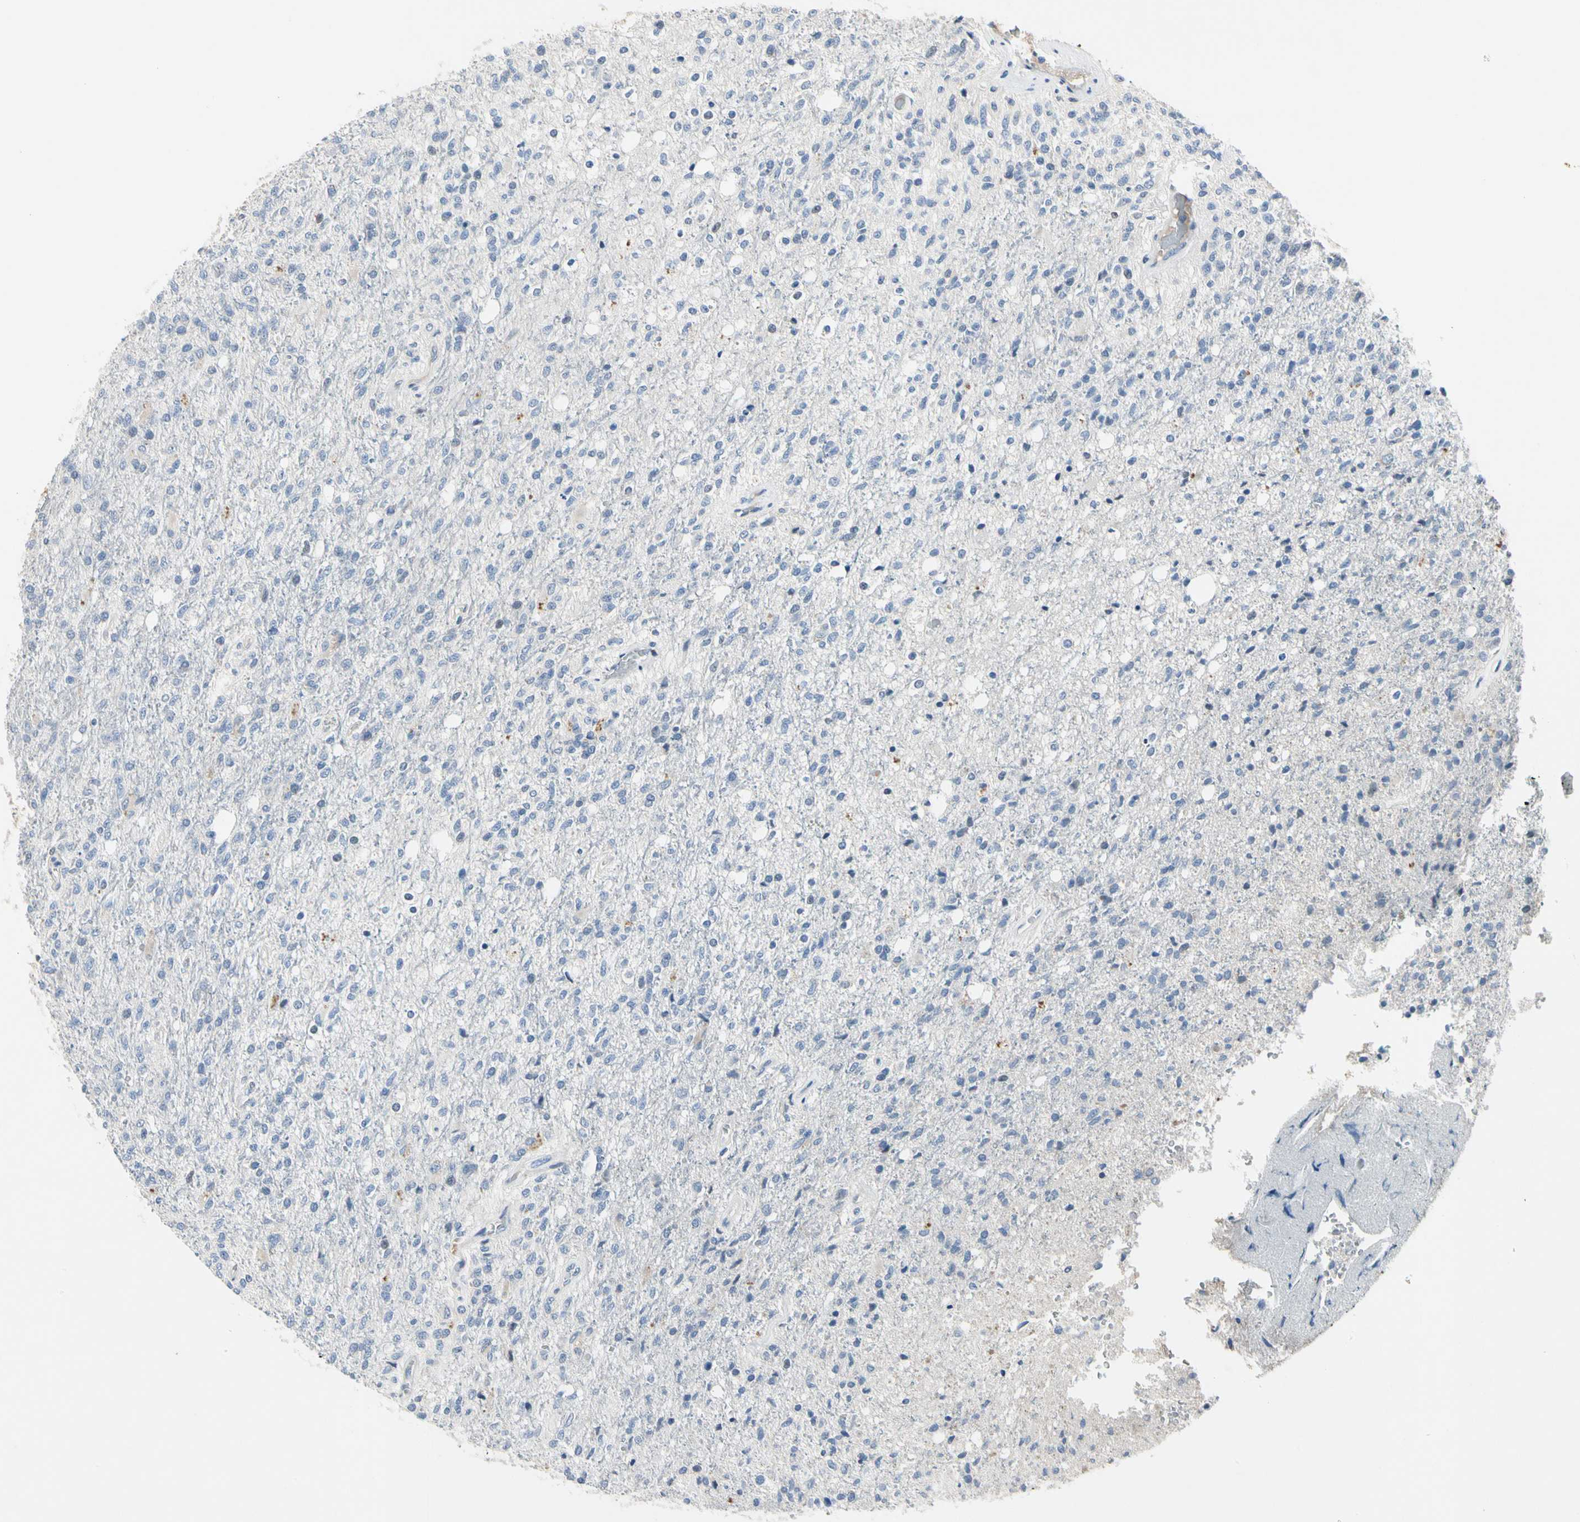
{"staining": {"intensity": "negative", "quantity": "none", "location": "none"}, "tissue": "glioma", "cell_type": "Tumor cells", "image_type": "cancer", "snomed": [{"axis": "morphology", "description": "Normal tissue, NOS"}, {"axis": "morphology", "description": "Glioma, malignant, High grade"}, {"axis": "topography", "description": "Cerebral cortex"}], "caption": "Human malignant high-grade glioma stained for a protein using immunohistochemistry demonstrates no staining in tumor cells.", "gene": "ECRG4", "patient": {"sex": "male", "age": 77}}